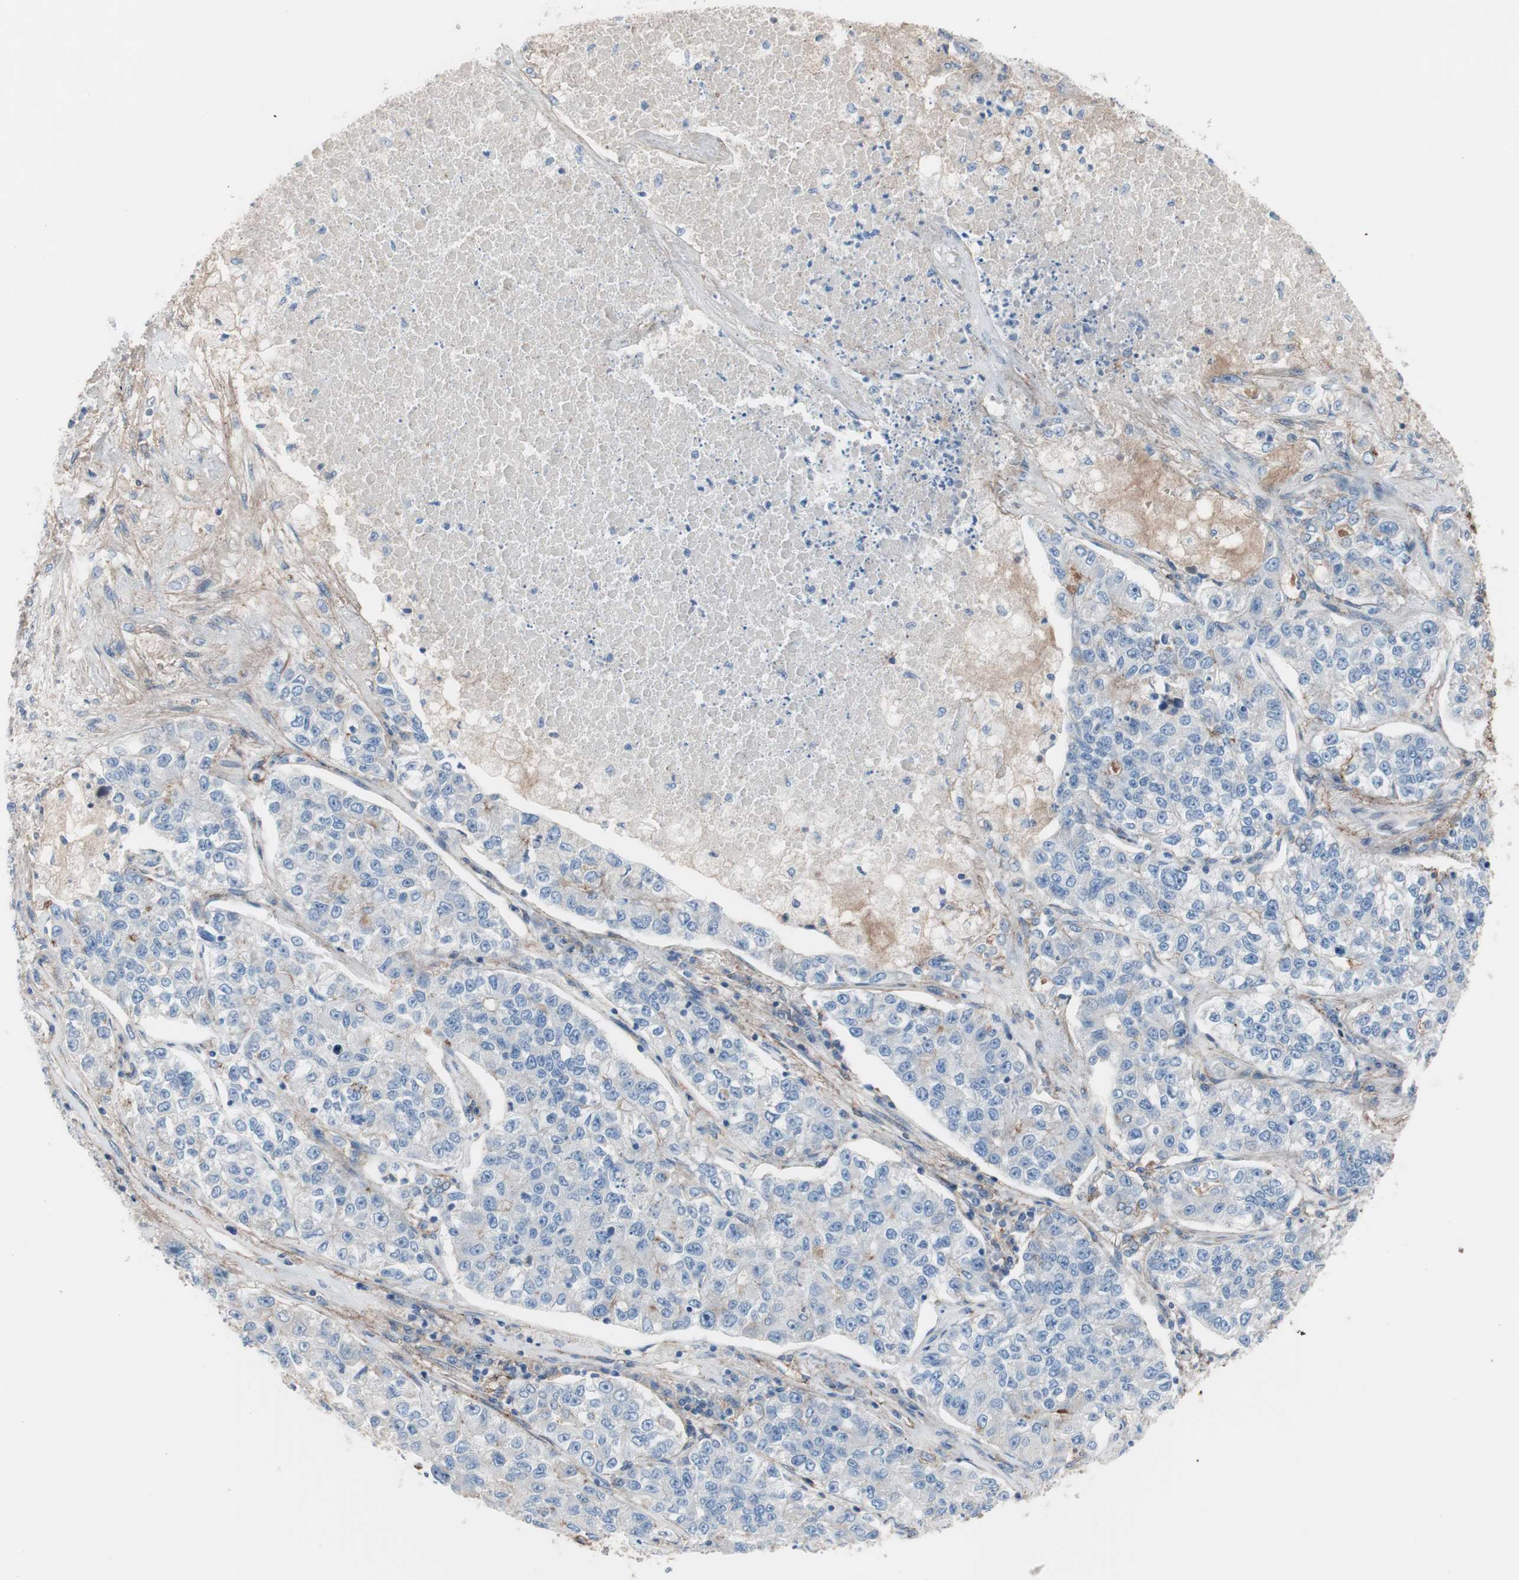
{"staining": {"intensity": "negative", "quantity": "none", "location": "none"}, "tissue": "lung cancer", "cell_type": "Tumor cells", "image_type": "cancer", "snomed": [{"axis": "morphology", "description": "Adenocarcinoma, NOS"}, {"axis": "topography", "description": "Lung"}], "caption": "Tumor cells show no significant positivity in lung adenocarcinoma. (Stains: DAB (3,3'-diaminobenzidine) immunohistochemistry with hematoxylin counter stain, Microscopy: brightfield microscopy at high magnification).", "gene": "CD81", "patient": {"sex": "male", "age": 49}}